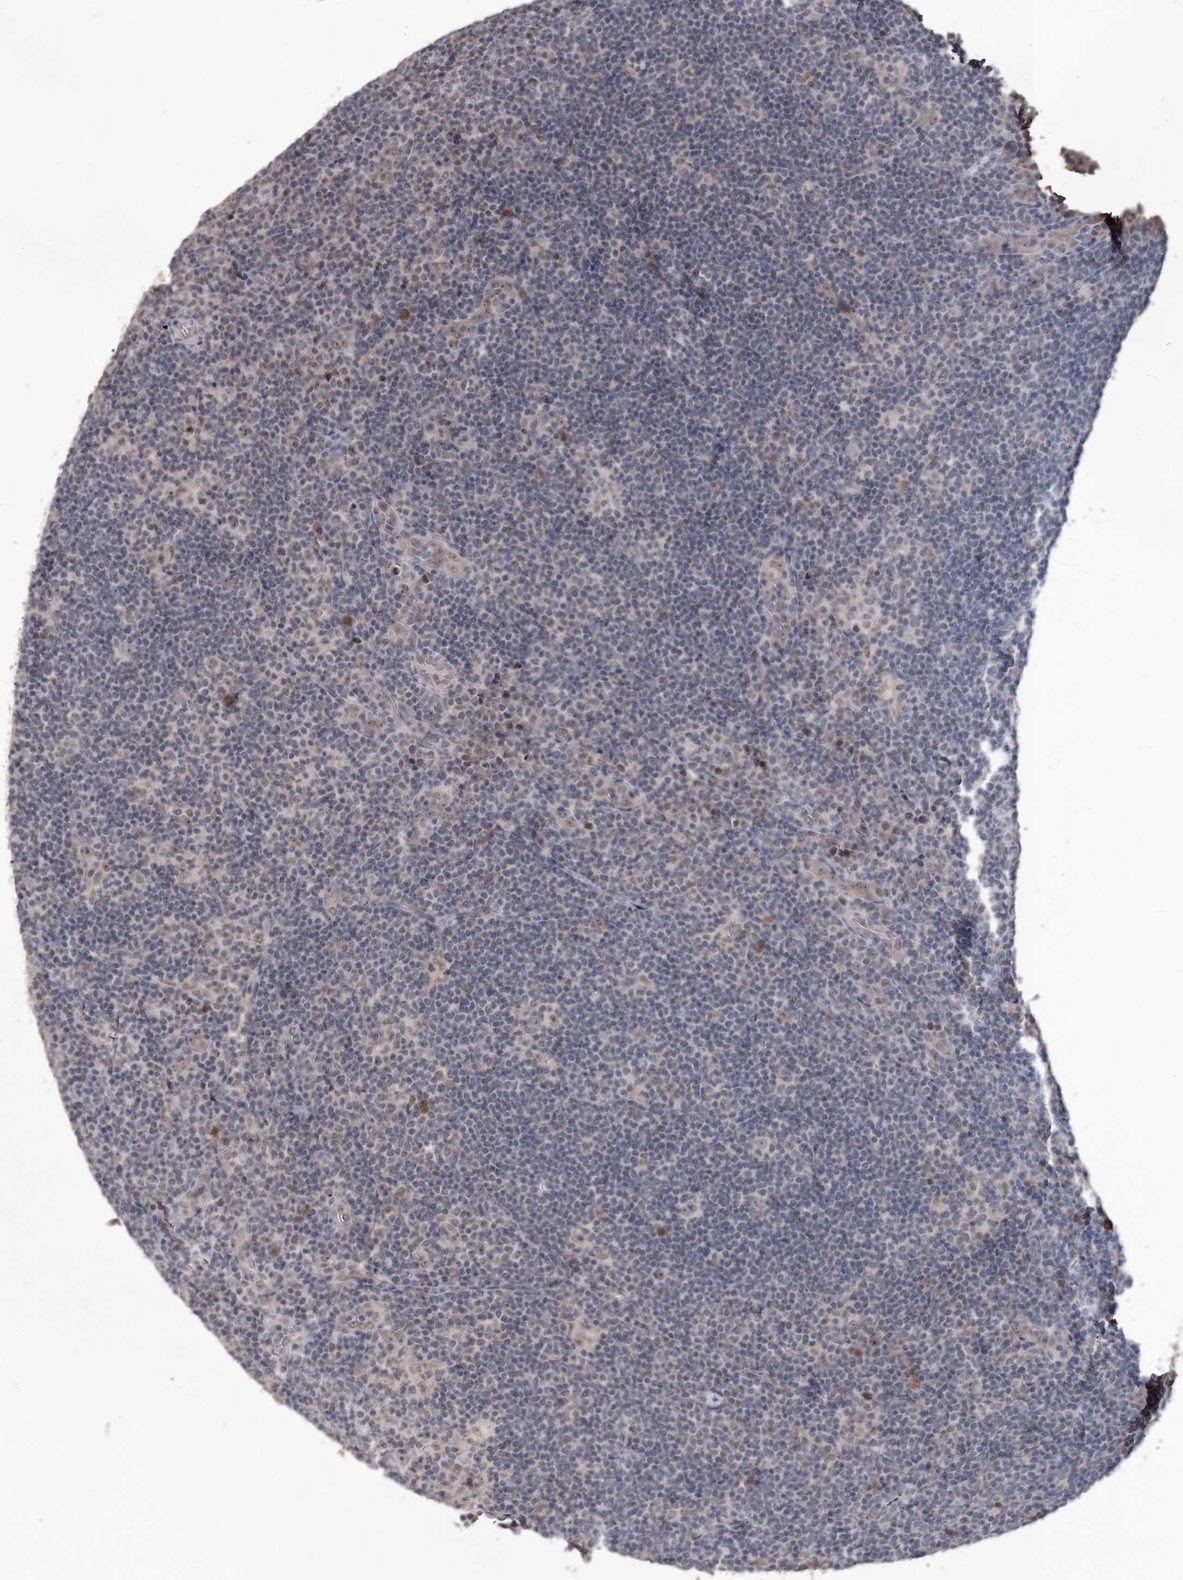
{"staining": {"intensity": "moderate", "quantity": ">75%", "location": "nuclear"}, "tissue": "lymphoma", "cell_type": "Tumor cells", "image_type": "cancer", "snomed": [{"axis": "morphology", "description": "Hodgkin's disease, NOS"}, {"axis": "topography", "description": "Lymph node"}], "caption": "Immunohistochemistry (IHC) (DAB (3,3'-diaminobenzidine)) staining of Hodgkin's disease exhibits moderate nuclear protein positivity in about >75% of tumor cells.", "gene": "VGLL4", "patient": {"sex": "female", "age": 57}}